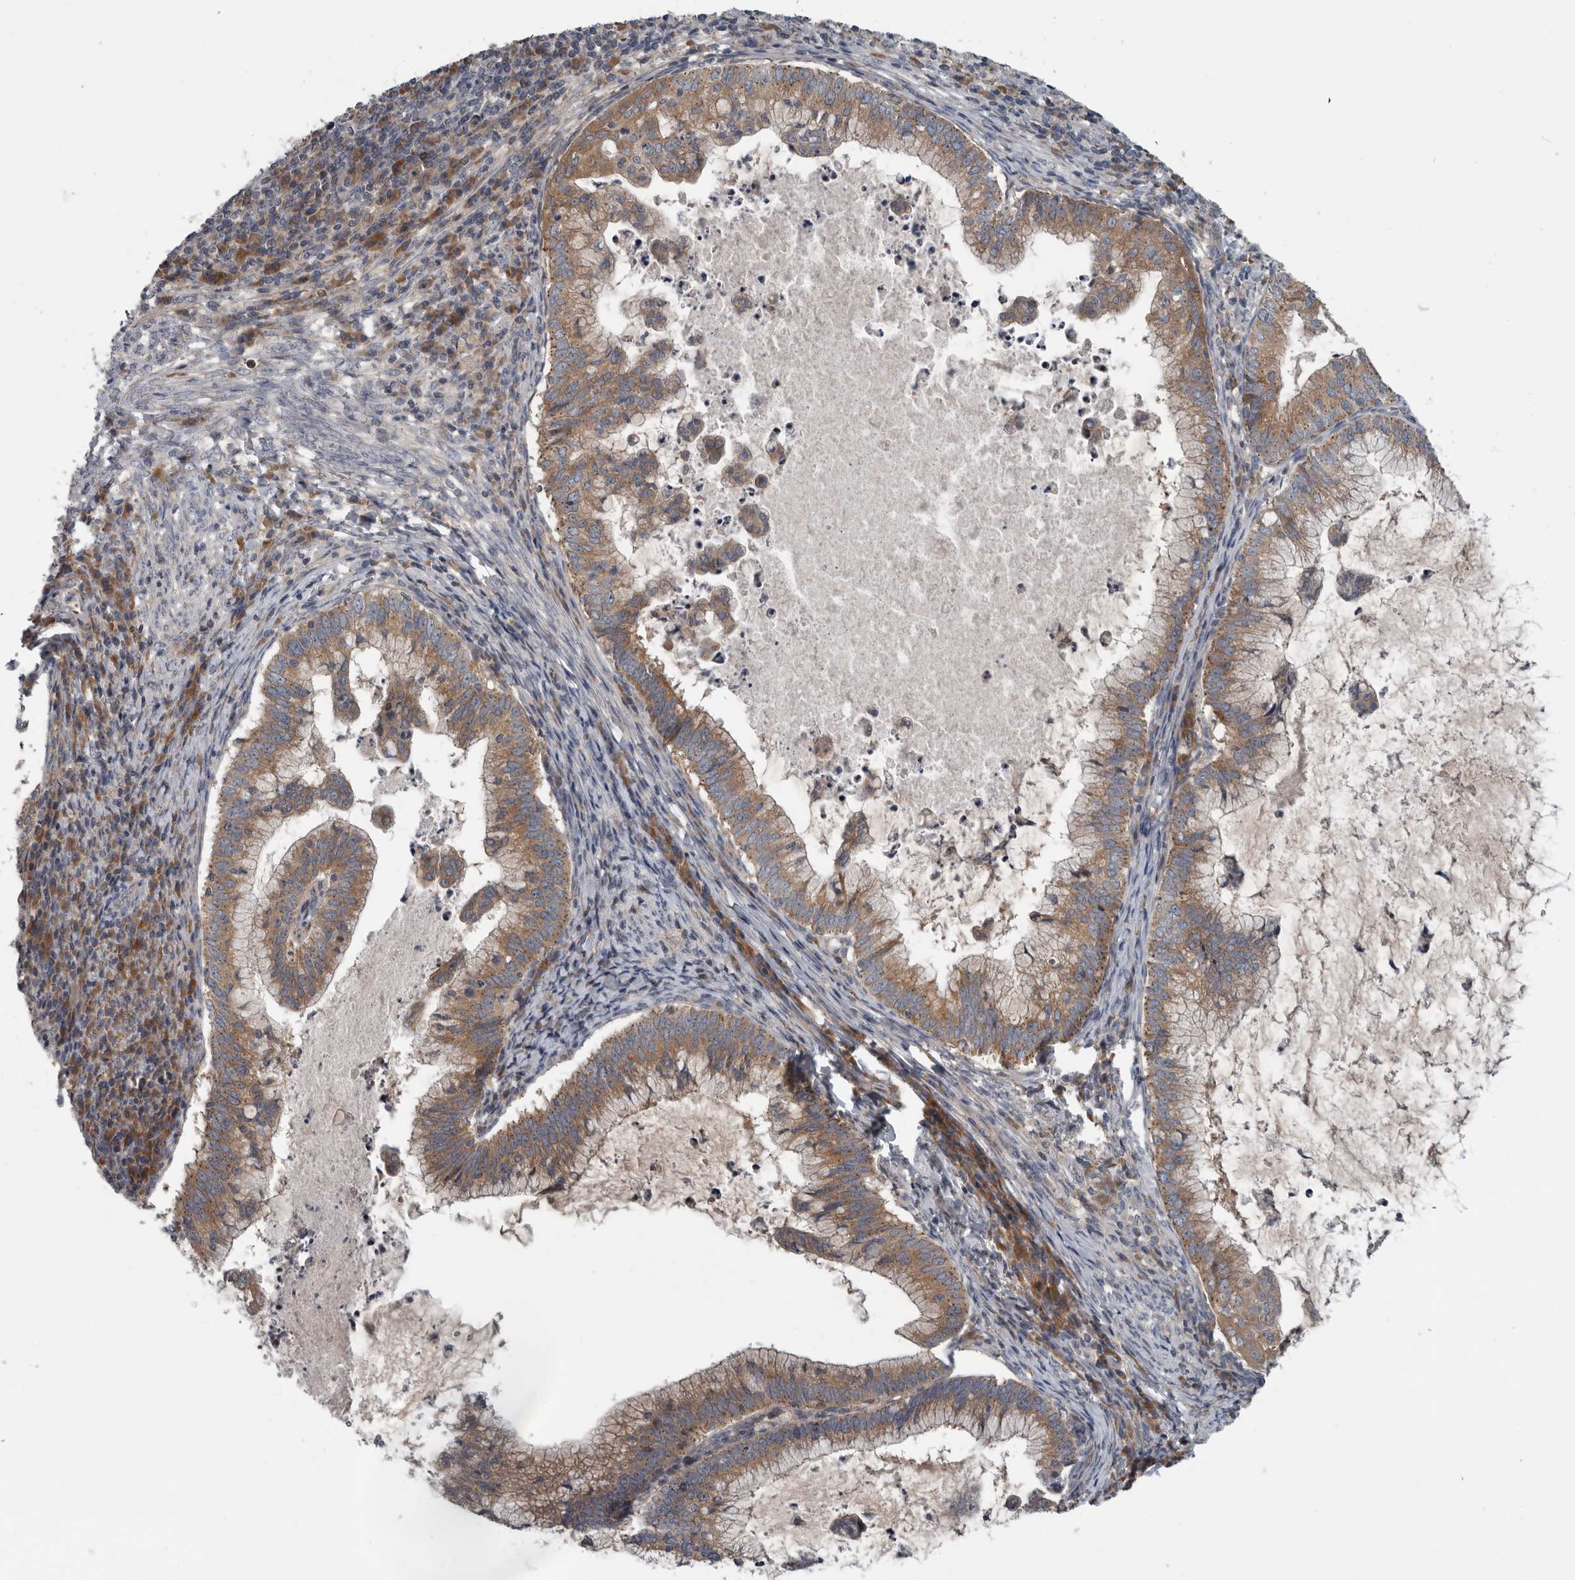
{"staining": {"intensity": "moderate", "quantity": ">75%", "location": "cytoplasmic/membranous"}, "tissue": "cervical cancer", "cell_type": "Tumor cells", "image_type": "cancer", "snomed": [{"axis": "morphology", "description": "Adenocarcinoma, NOS"}, {"axis": "topography", "description": "Cervix"}], "caption": "An IHC photomicrograph of tumor tissue is shown. Protein staining in brown shows moderate cytoplasmic/membranous positivity in cervical adenocarcinoma within tumor cells.", "gene": "TMEM199", "patient": {"sex": "female", "age": 36}}